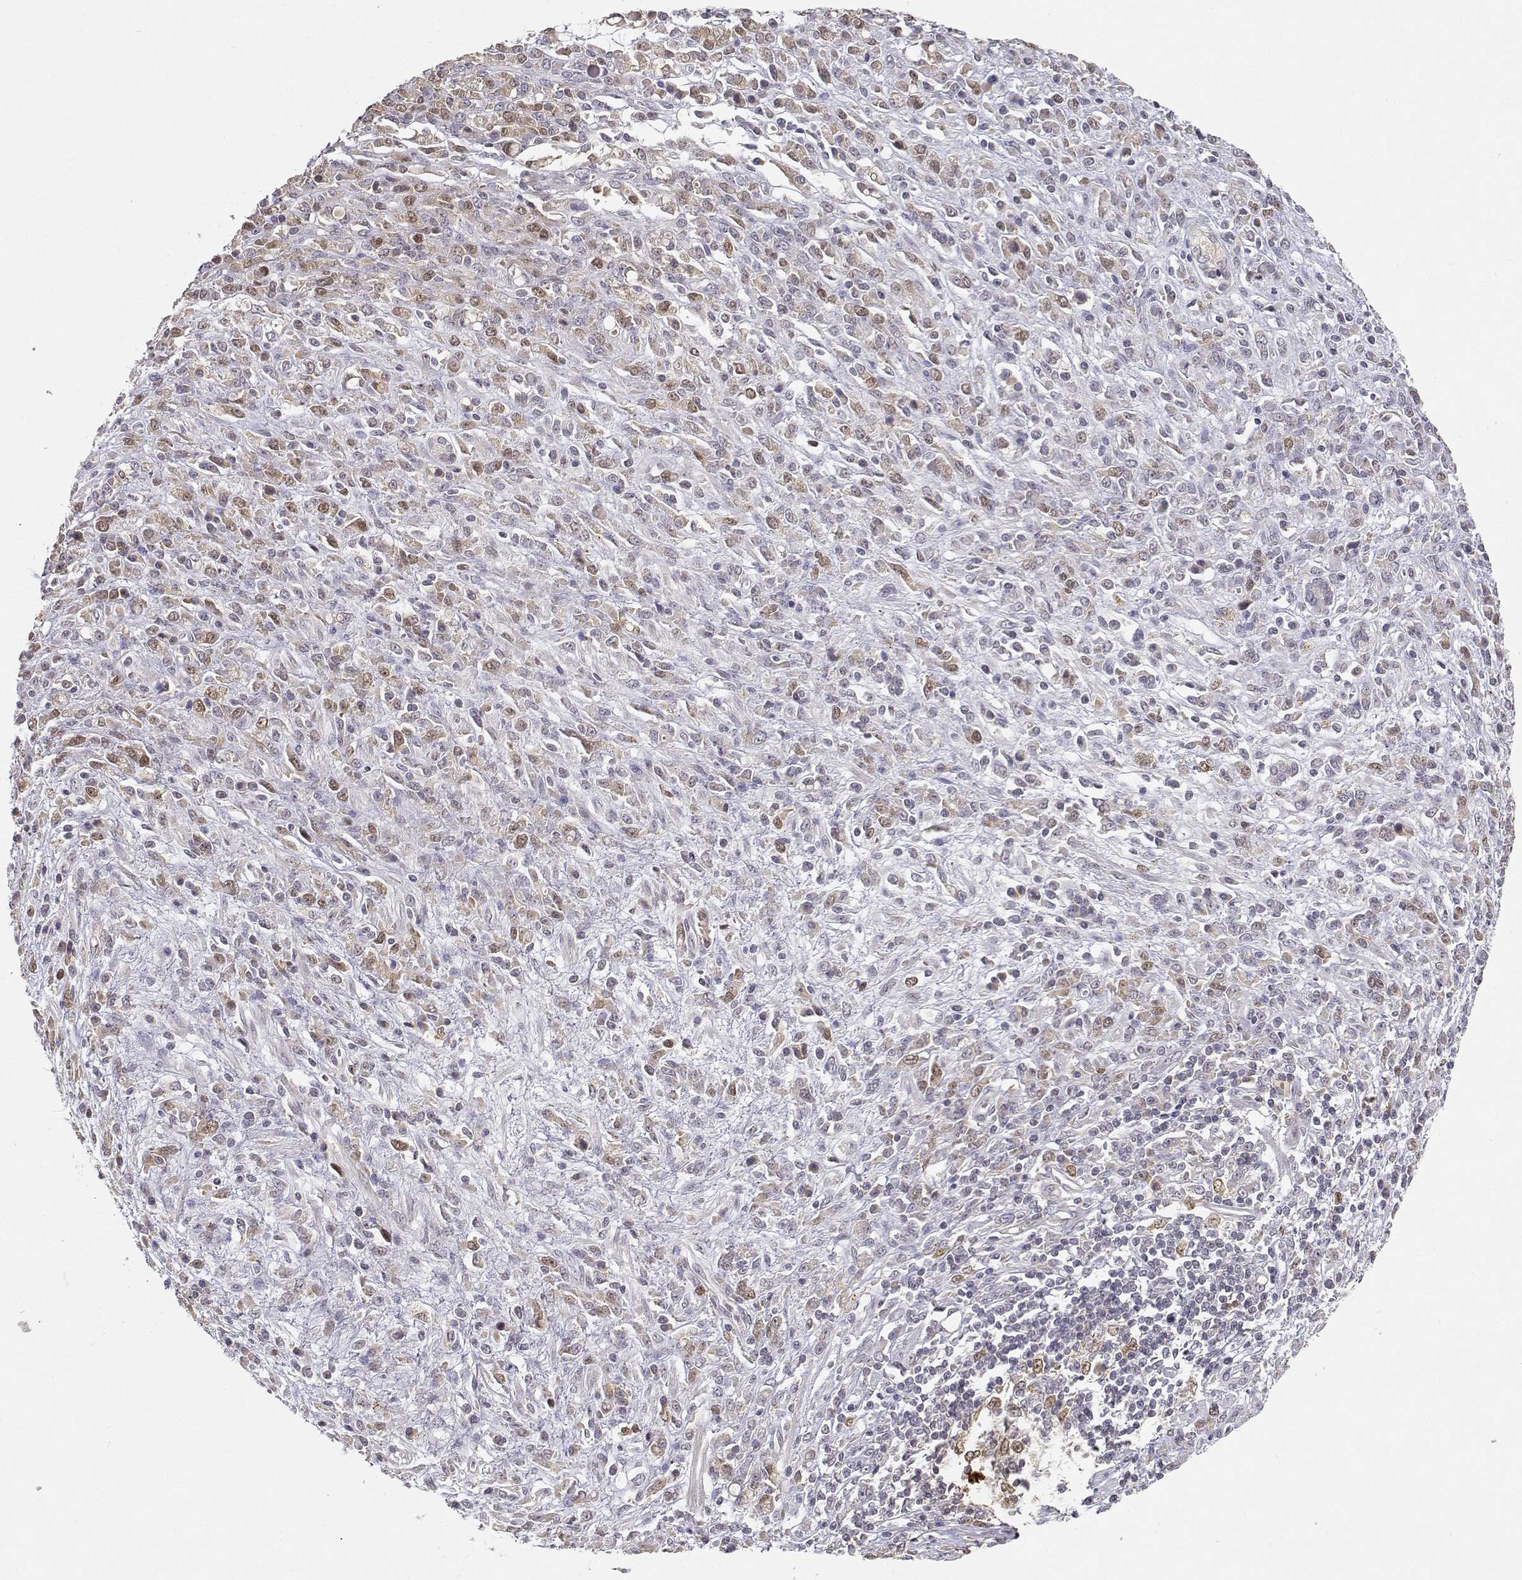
{"staining": {"intensity": "moderate", "quantity": ">75%", "location": "cytoplasmic/membranous,nuclear"}, "tissue": "stomach cancer", "cell_type": "Tumor cells", "image_type": "cancer", "snomed": [{"axis": "morphology", "description": "Adenocarcinoma, NOS"}, {"axis": "topography", "description": "Stomach"}], "caption": "A medium amount of moderate cytoplasmic/membranous and nuclear staining is identified in approximately >75% of tumor cells in adenocarcinoma (stomach) tissue.", "gene": "RAD51", "patient": {"sex": "female", "age": 57}}